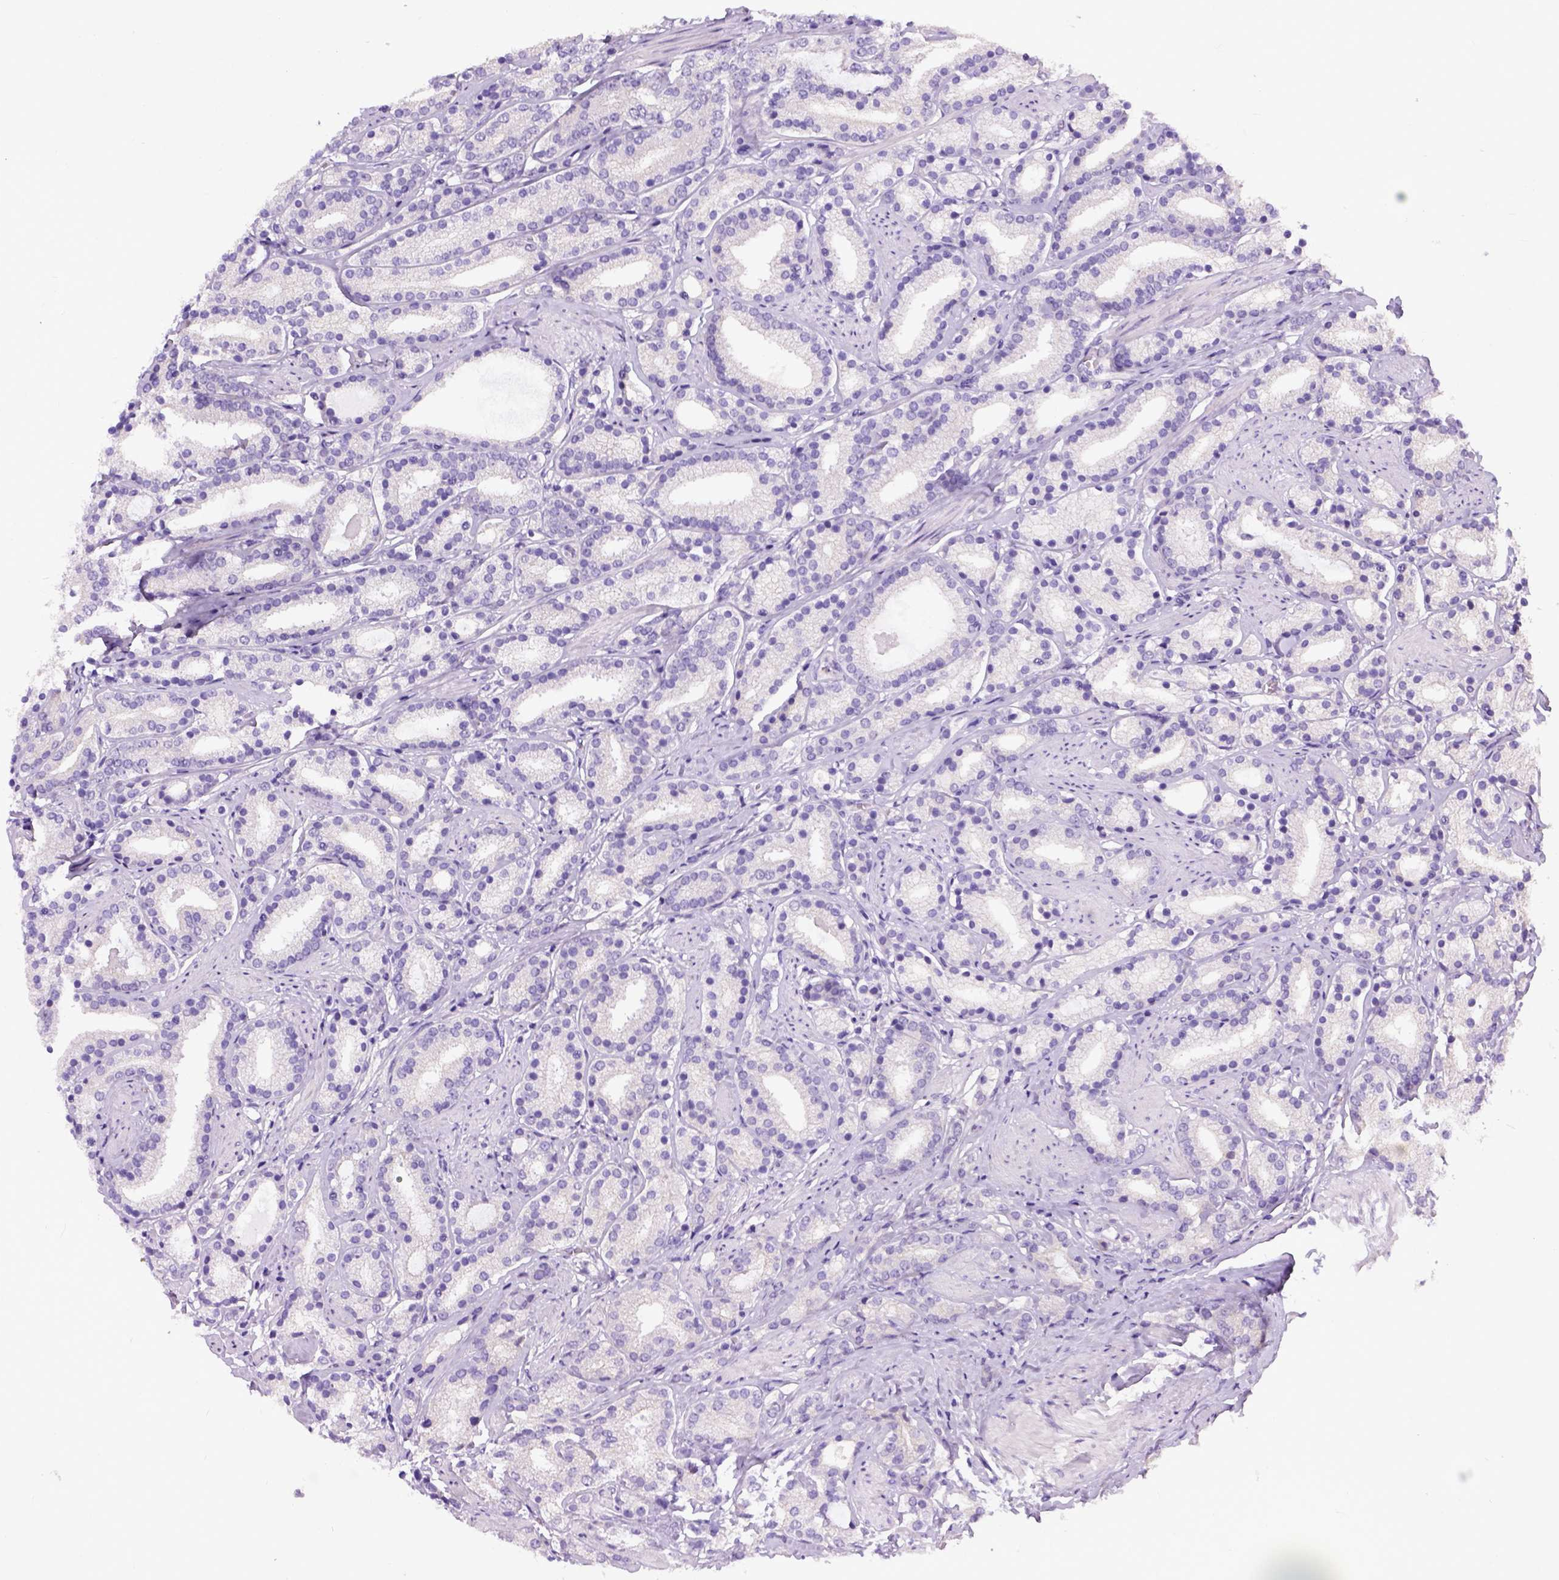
{"staining": {"intensity": "negative", "quantity": "none", "location": "none"}, "tissue": "prostate cancer", "cell_type": "Tumor cells", "image_type": "cancer", "snomed": [{"axis": "morphology", "description": "Adenocarcinoma, High grade"}, {"axis": "topography", "description": "Prostate"}], "caption": "High power microscopy histopathology image of an immunohistochemistry image of adenocarcinoma (high-grade) (prostate), revealing no significant expression in tumor cells. Brightfield microscopy of immunohistochemistry stained with DAB (brown) and hematoxylin (blue), captured at high magnification.", "gene": "NEK5", "patient": {"sex": "male", "age": 63}}